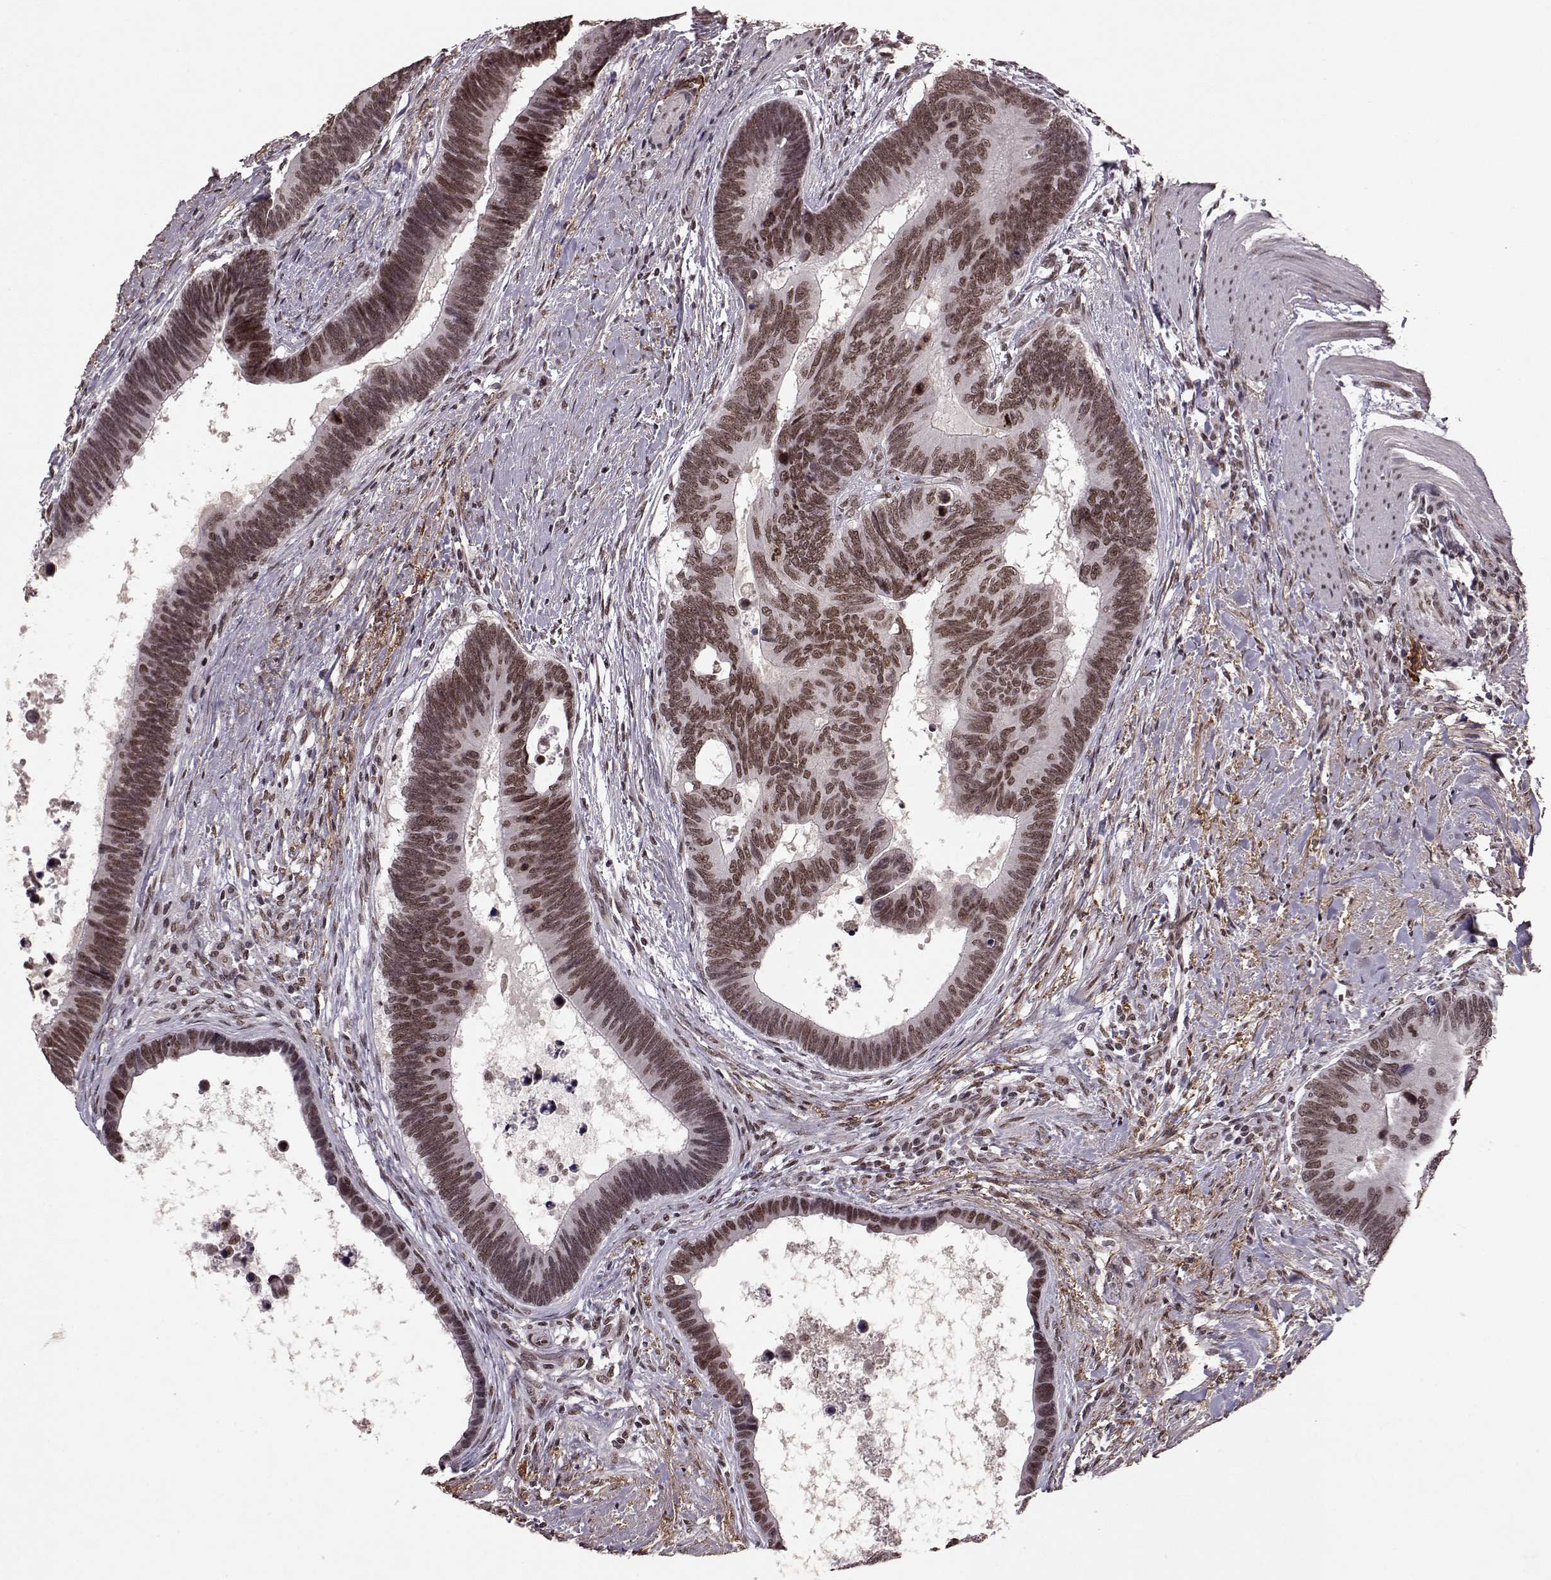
{"staining": {"intensity": "moderate", "quantity": ">75%", "location": "nuclear"}, "tissue": "colorectal cancer", "cell_type": "Tumor cells", "image_type": "cancer", "snomed": [{"axis": "morphology", "description": "Adenocarcinoma, NOS"}, {"axis": "topography", "description": "Colon"}], "caption": "High-power microscopy captured an immunohistochemistry (IHC) photomicrograph of colorectal cancer, revealing moderate nuclear staining in about >75% of tumor cells.", "gene": "RRAGD", "patient": {"sex": "female", "age": 77}}